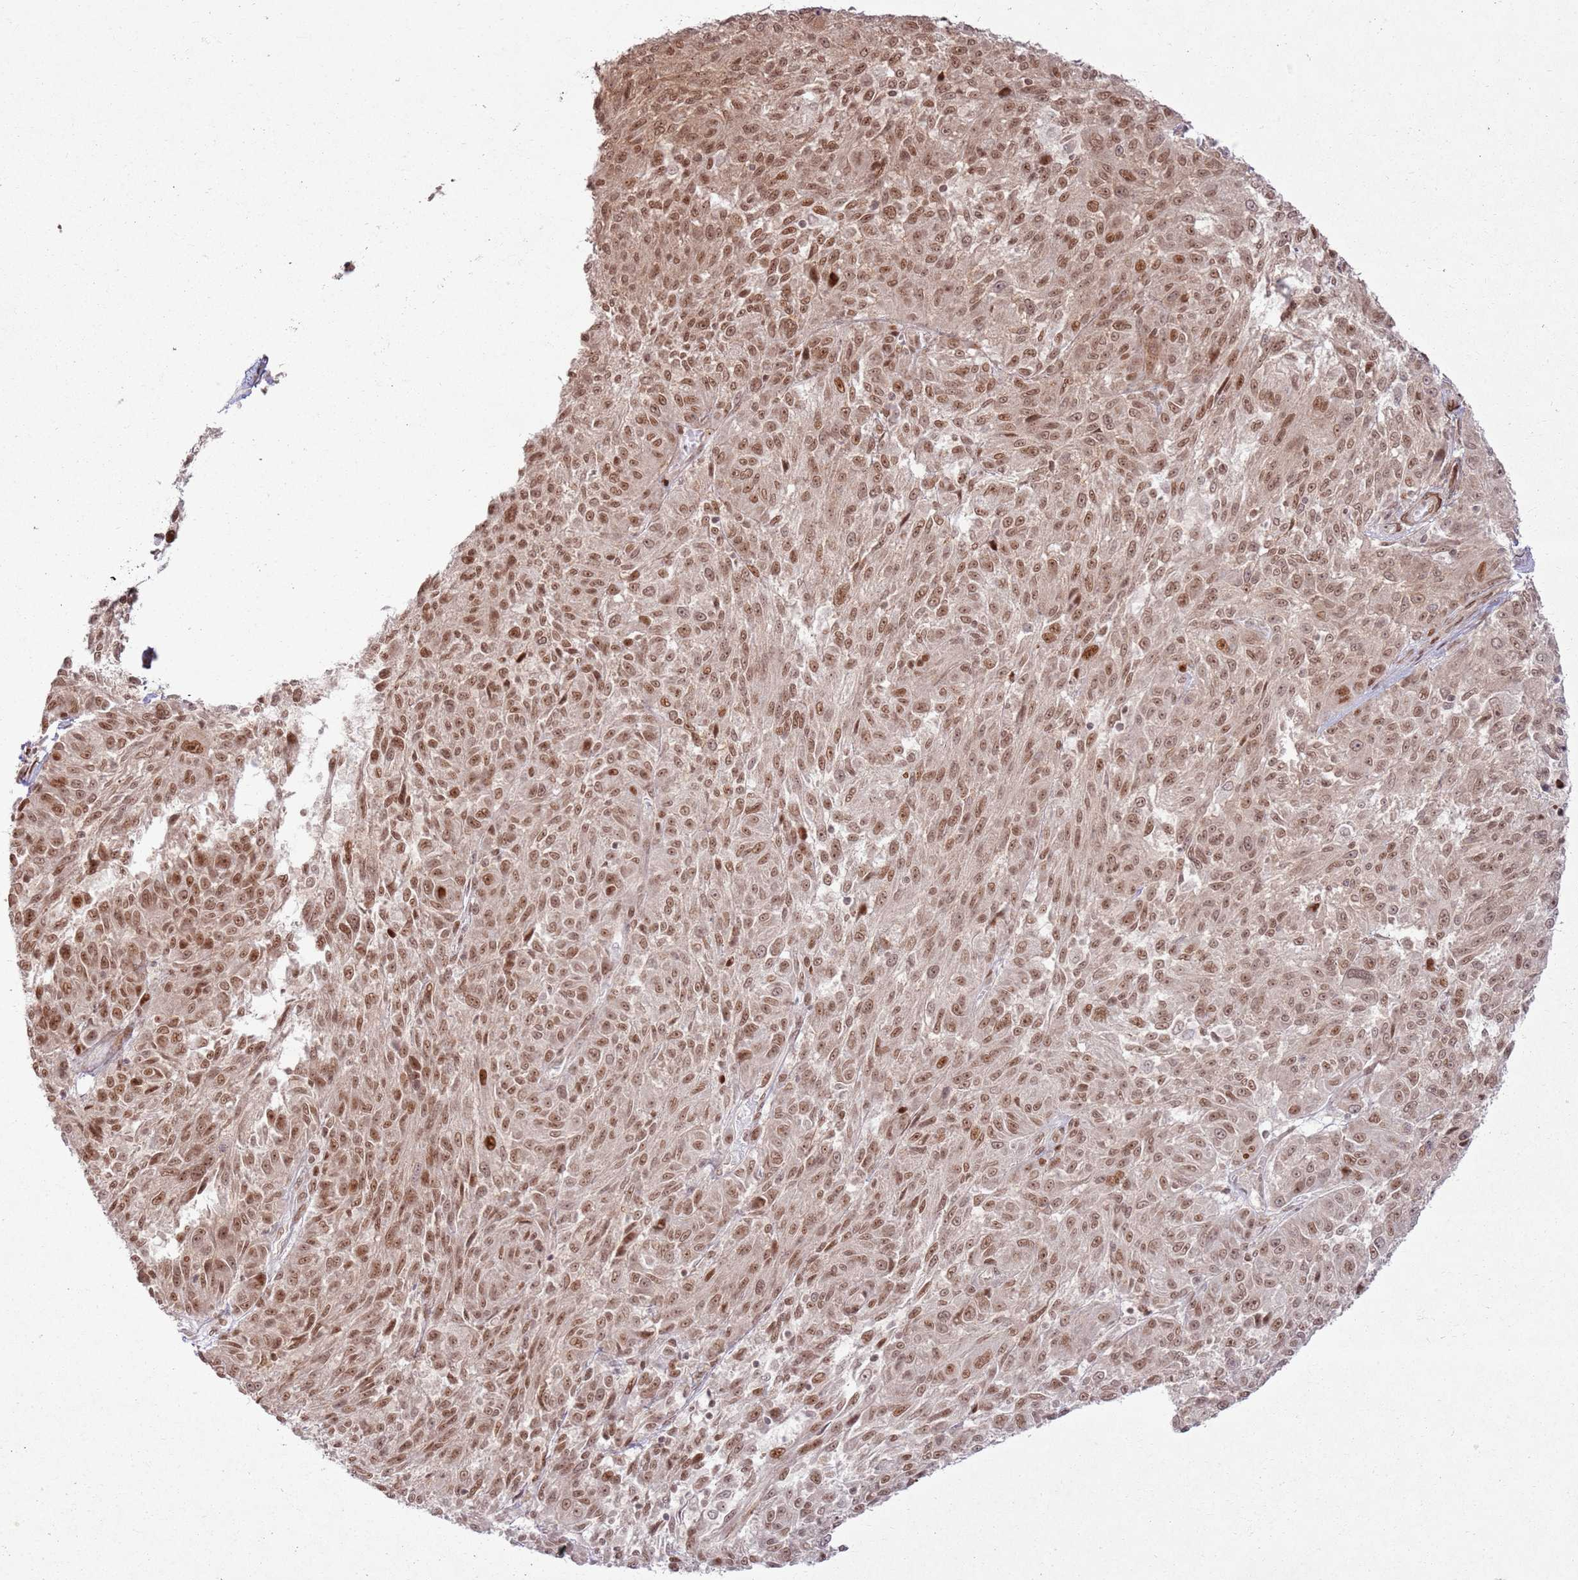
{"staining": {"intensity": "moderate", "quantity": ">75%", "location": "nuclear"}, "tissue": "melanoma", "cell_type": "Tumor cells", "image_type": "cancer", "snomed": [{"axis": "morphology", "description": "Malignant melanoma, NOS"}, {"axis": "topography", "description": "Skin"}], "caption": "Brown immunohistochemical staining in human malignant melanoma displays moderate nuclear positivity in approximately >75% of tumor cells. (DAB (3,3'-diaminobenzidine) = brown stain, brightfield microscopy at high magnification).", "gene": "KLHL36", "patient": {"sex": "male", "age": 53}}